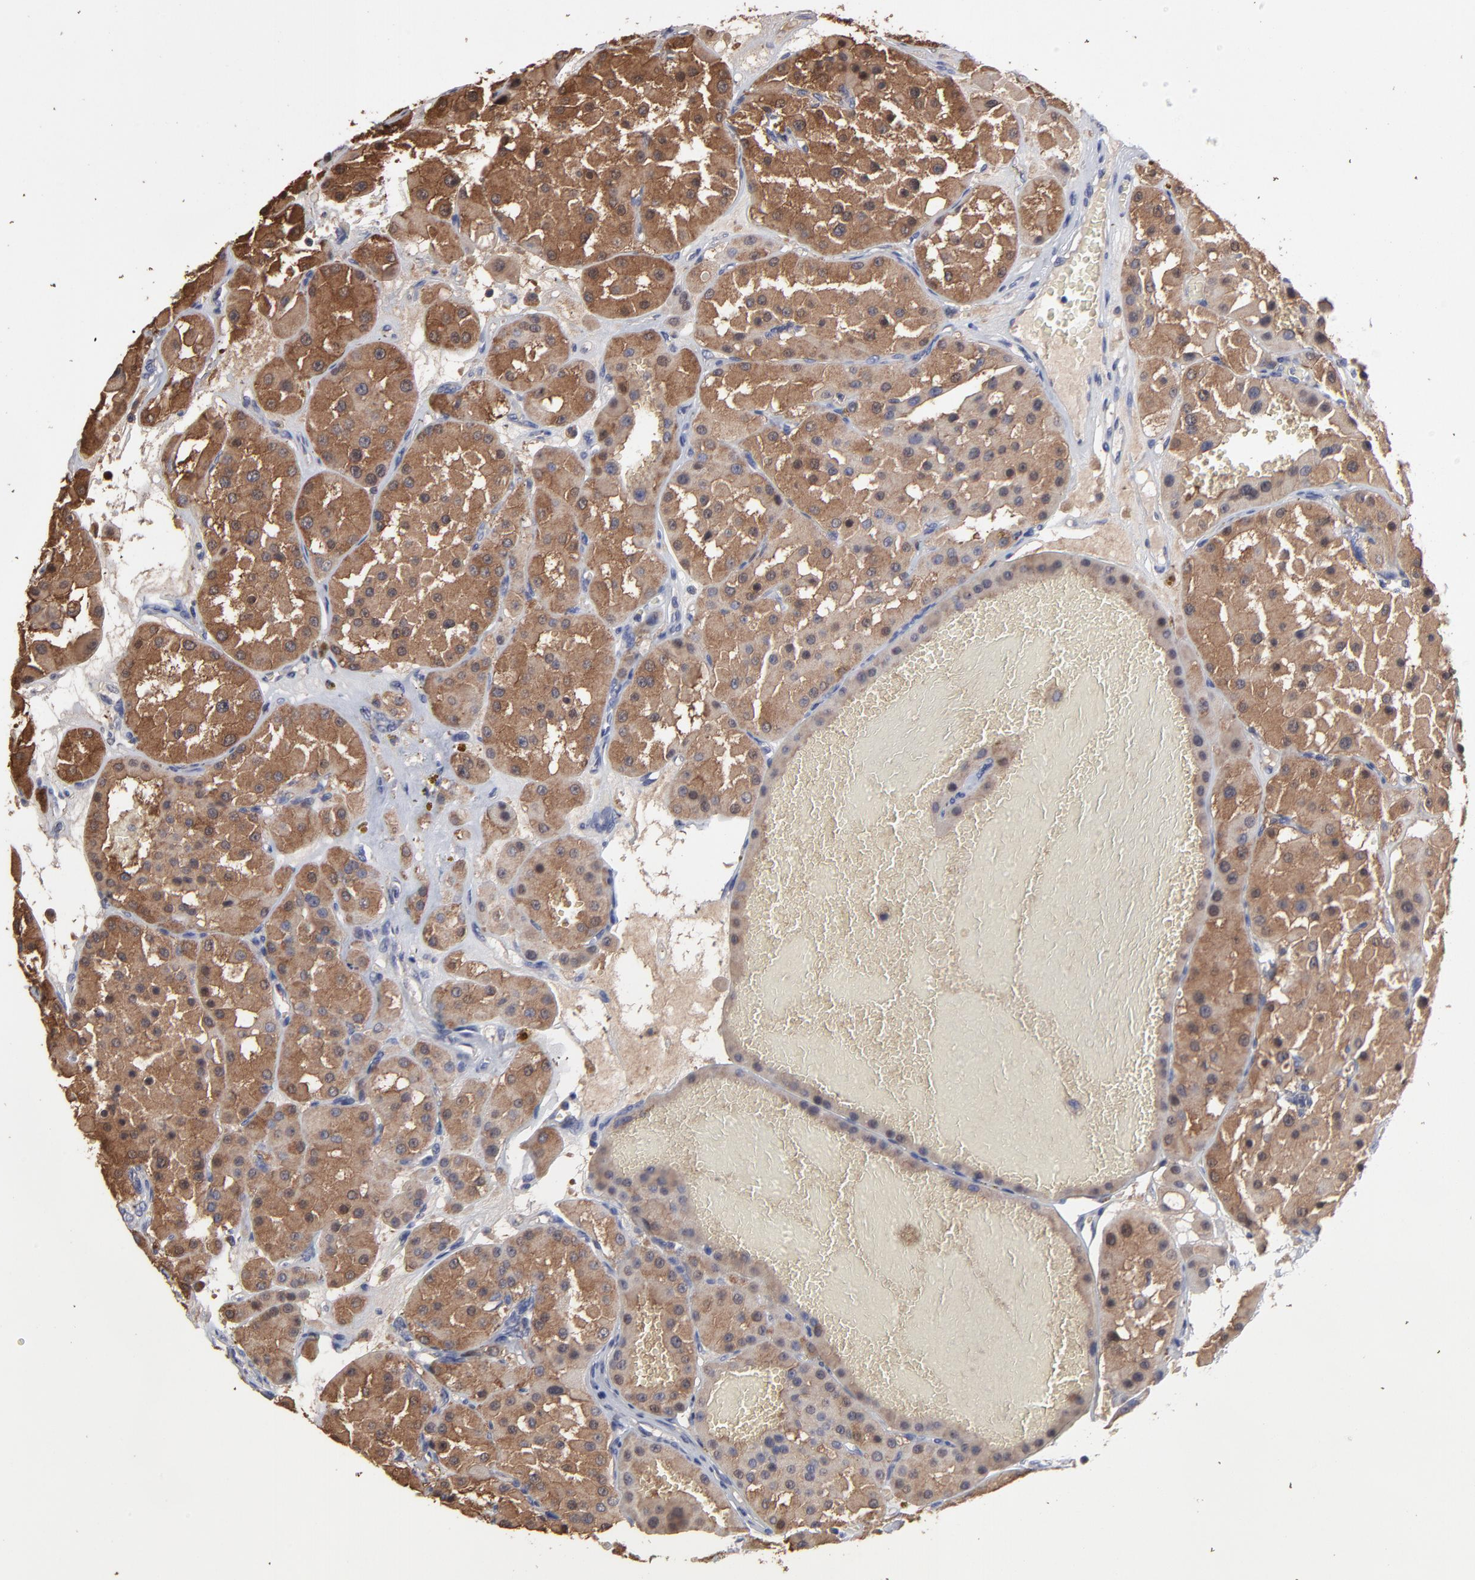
{"staining": {"intensity": "strong", "quantity": ">75%", "location": "cytoplasmic/membranous,nuclear"}, "tissue": "renal cancer", "cell_type": "Tumor cells", "image_type": "cancer", "snomed": [{"axis": "morphology", "description": "Adenocarcinoma, uncertain malignant potential"}, {"axis": "topography", "description": "Kidney"}], "caption": "Renal cancer (adenocarcinoma,  uncertain malignant potential) was stained to show a protein in brown. There is high levels of strong cytoplasmic/membranous and nuclear expression in approximately >75% of tumor cells.", "gene": "TANGO2", "patient": {"sex": "male", "age": 63}}